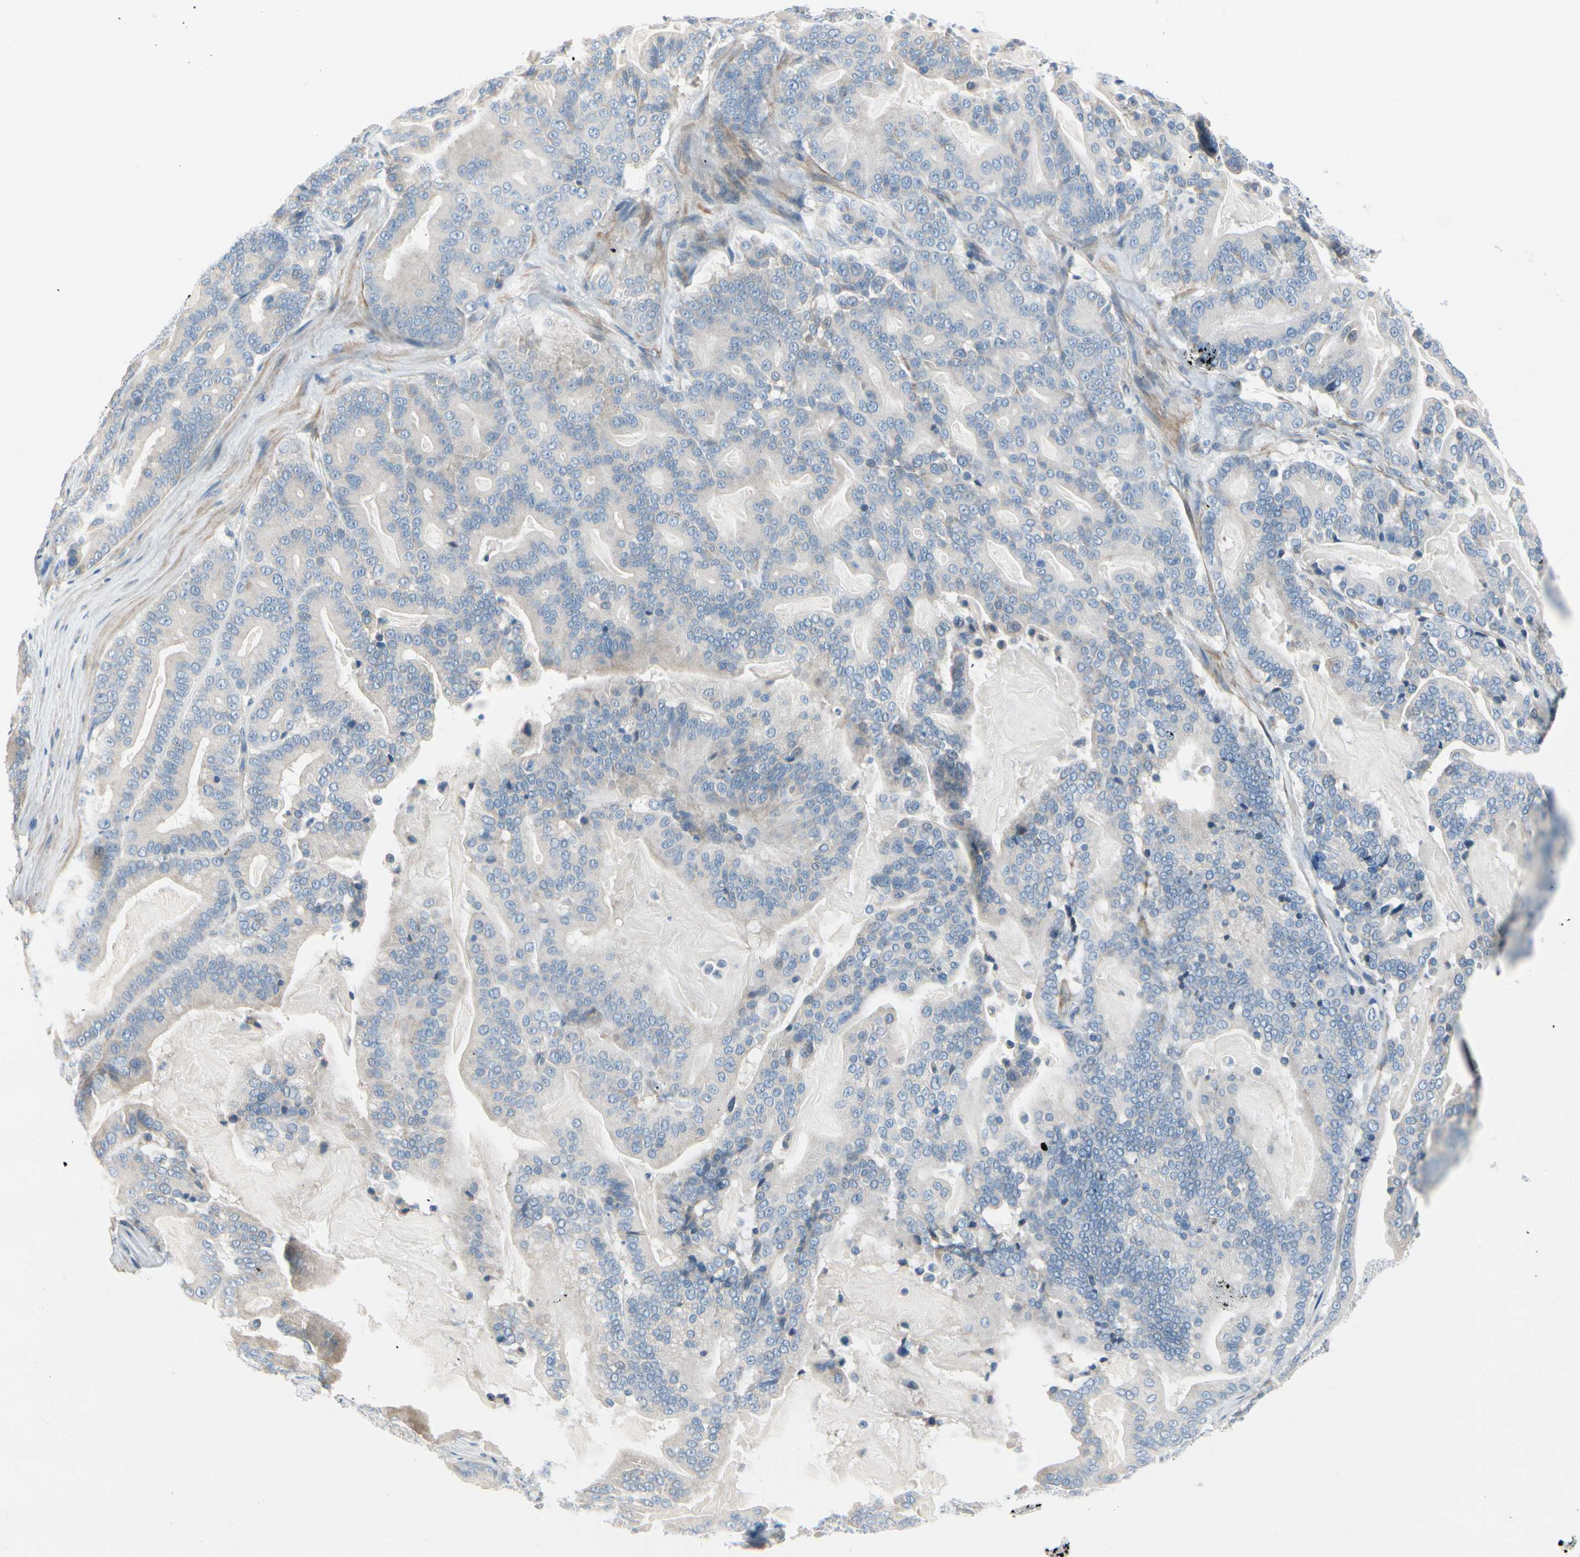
{"staining": {"intensity": "weak", "quantity": "<25%", "location": "cytoplasmic/membranous"}, "tissue": "pancreatic cancer", "cell_type": "Tumor cells", "image_type": "cancer", "snomed": [{"axis": "morphology", "description": "Adenocarcinoma, NOS"}, {"axis": "topography", "description": "Pancreas"}], "caption": "Immunohistochemical staining of human adenocarcinoma (pancreatic) exhibits no significant expression in tumor cells. The staining is performed using DAB brown chromogen with nuclei counter-stained in using hematoxylin.", "gene": "FCER2", "patient": {"sex": "male", "age": 63}}